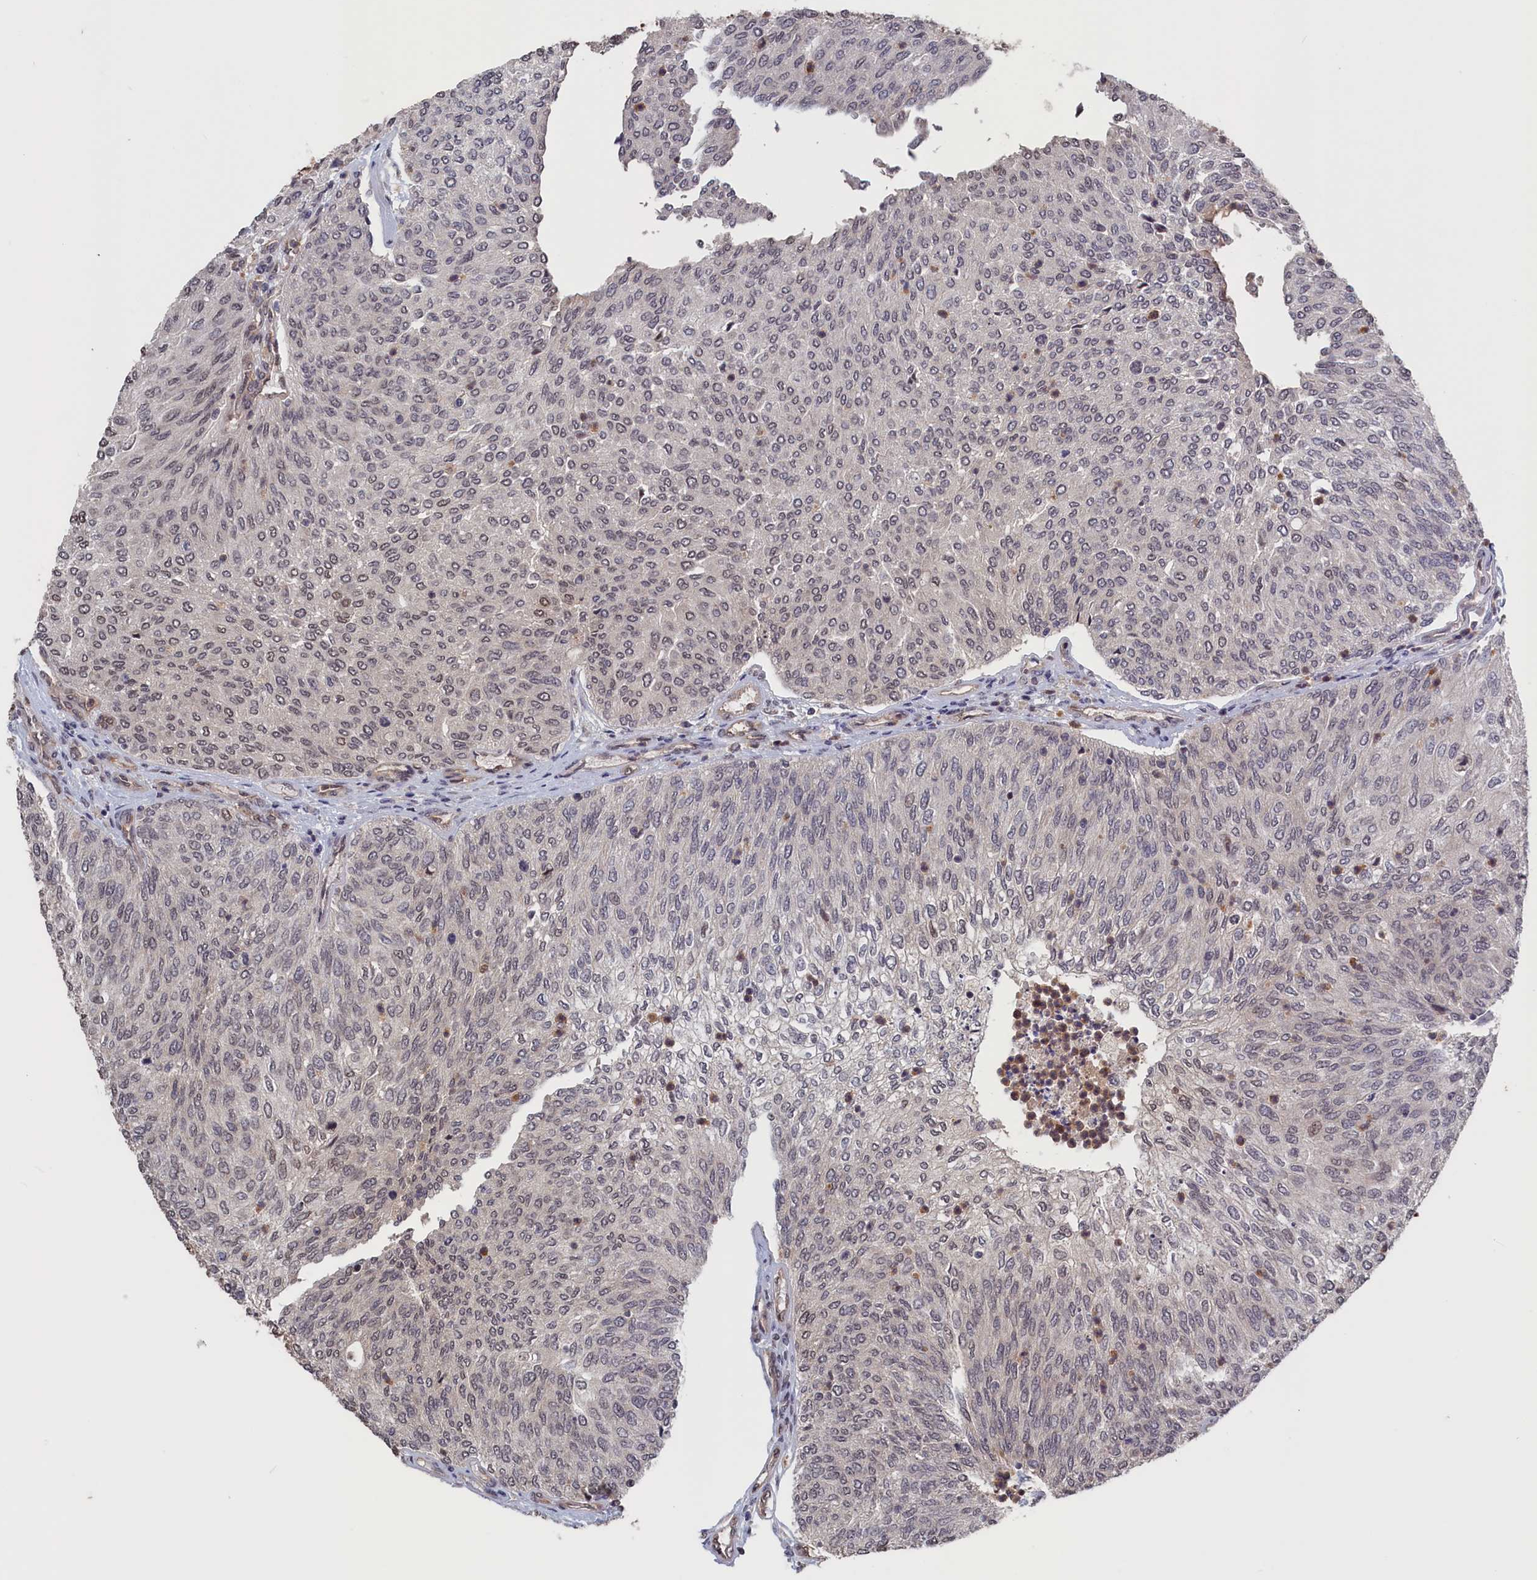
{"staining": {"intensity": "weak", "quantity": "<25%", "location": "nuclear"}, "tissue": "urothelial cancer", "cell_type": "Tumor cells", "image_type": "cancer", "snomed": [{"axis": "morphology", "description": "Urothelial carcinoma, Low grade"}, {"axis": "topography", "description": "Urinary bladder"}], "caption": "Urothelial carcinoma (low-grade) was stained to show a protein in brown. There is no significant staining in tumor cells. The staining is performed using DAB brown chromogen with nuclei counter-stained in using hematoxylin.", "gene": "PLP2", "patient": {"sex": "female", "age": 79}}